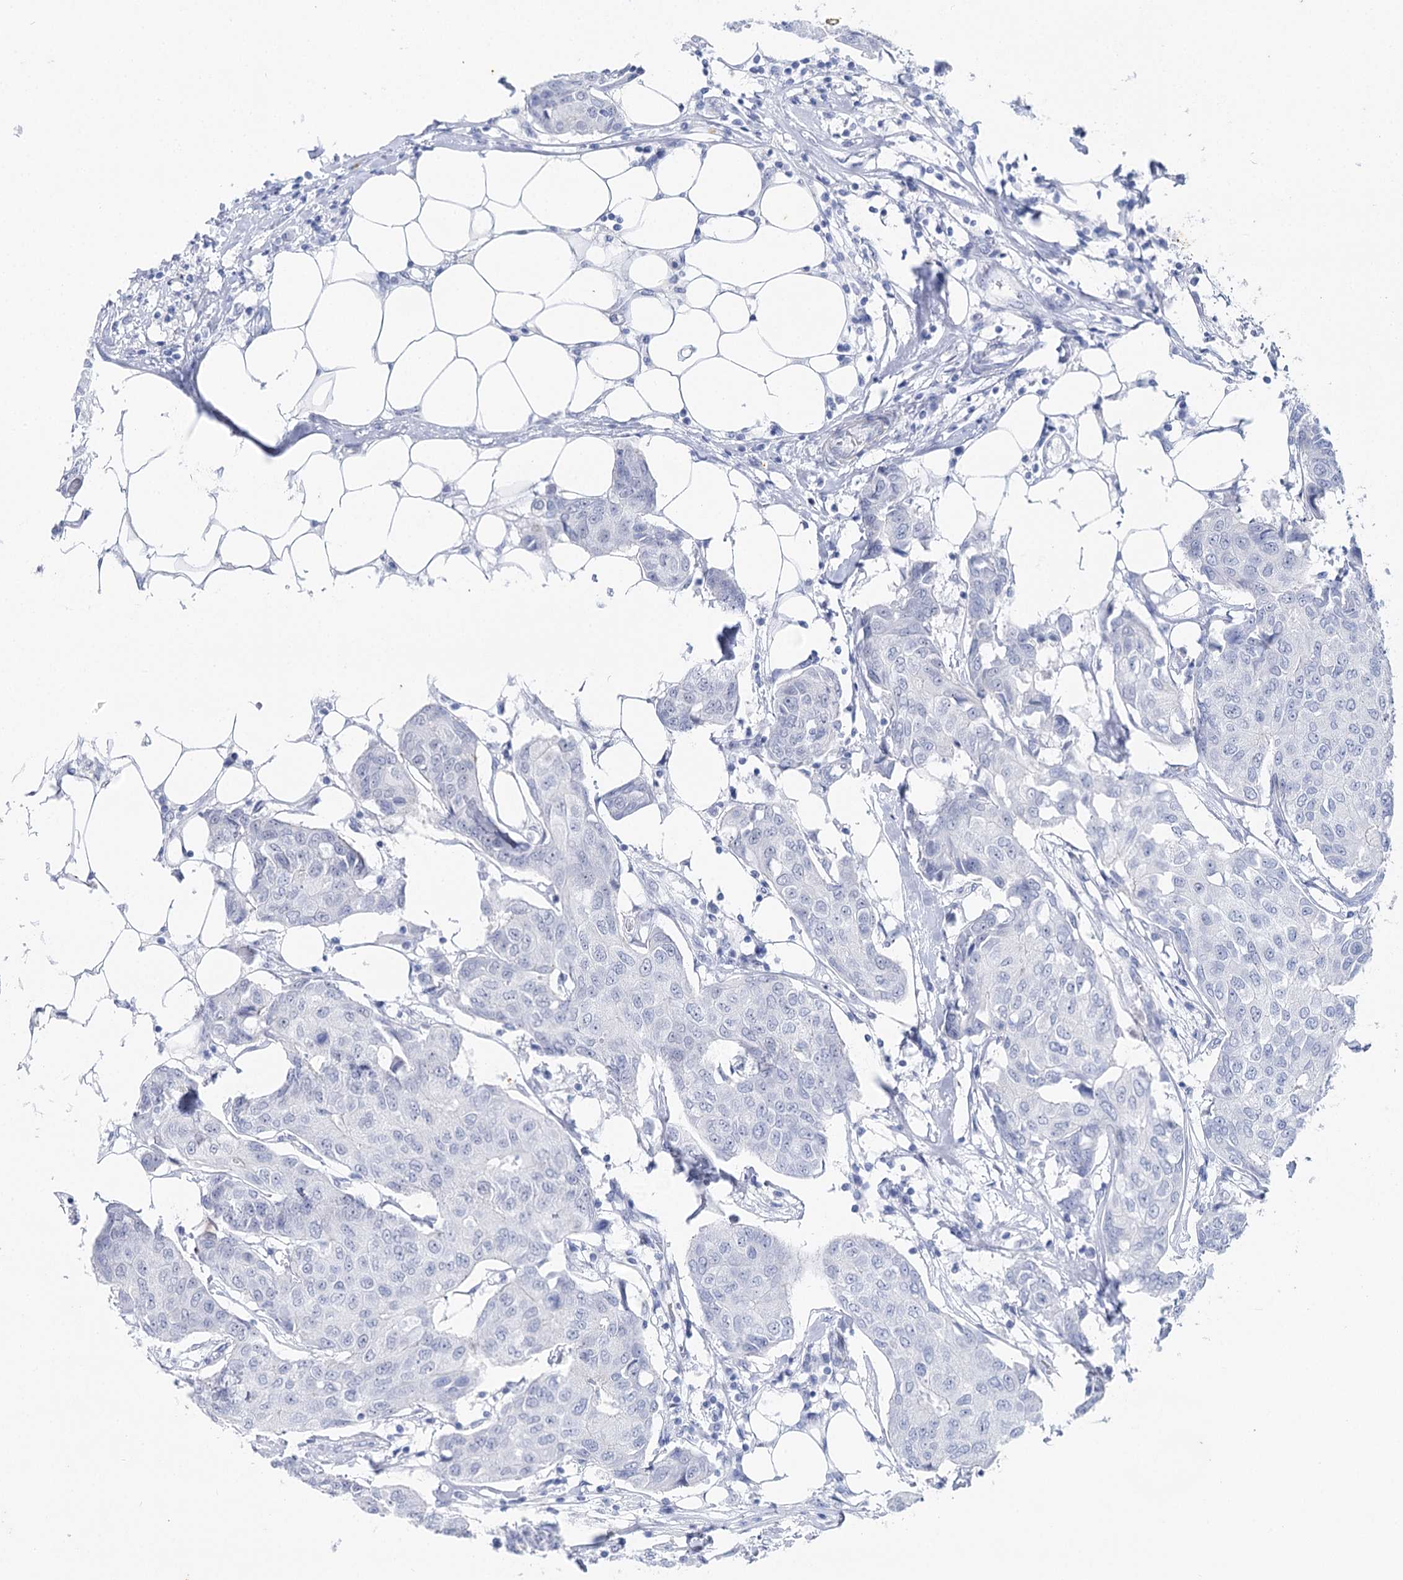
{"staining": {"intensity": "negative", "quantity": "none", "location": "none"}, "tissue": "breast cancer", "cell_type": "Tumor cells", "image_type": "cancer", "snomed": [{"axis": "morphology", "description": "Duct carcinoma"}, {"axis": "topography", "description": "Breast"}], "caption": "Histopathology image shows no significant protein positivity in tumor cells of breast cancer (invasive ductal carcinoma). Nuclei are stained in blue.", "gene": "AGXT2", "patient": {"sex": "female", "age": 80}}